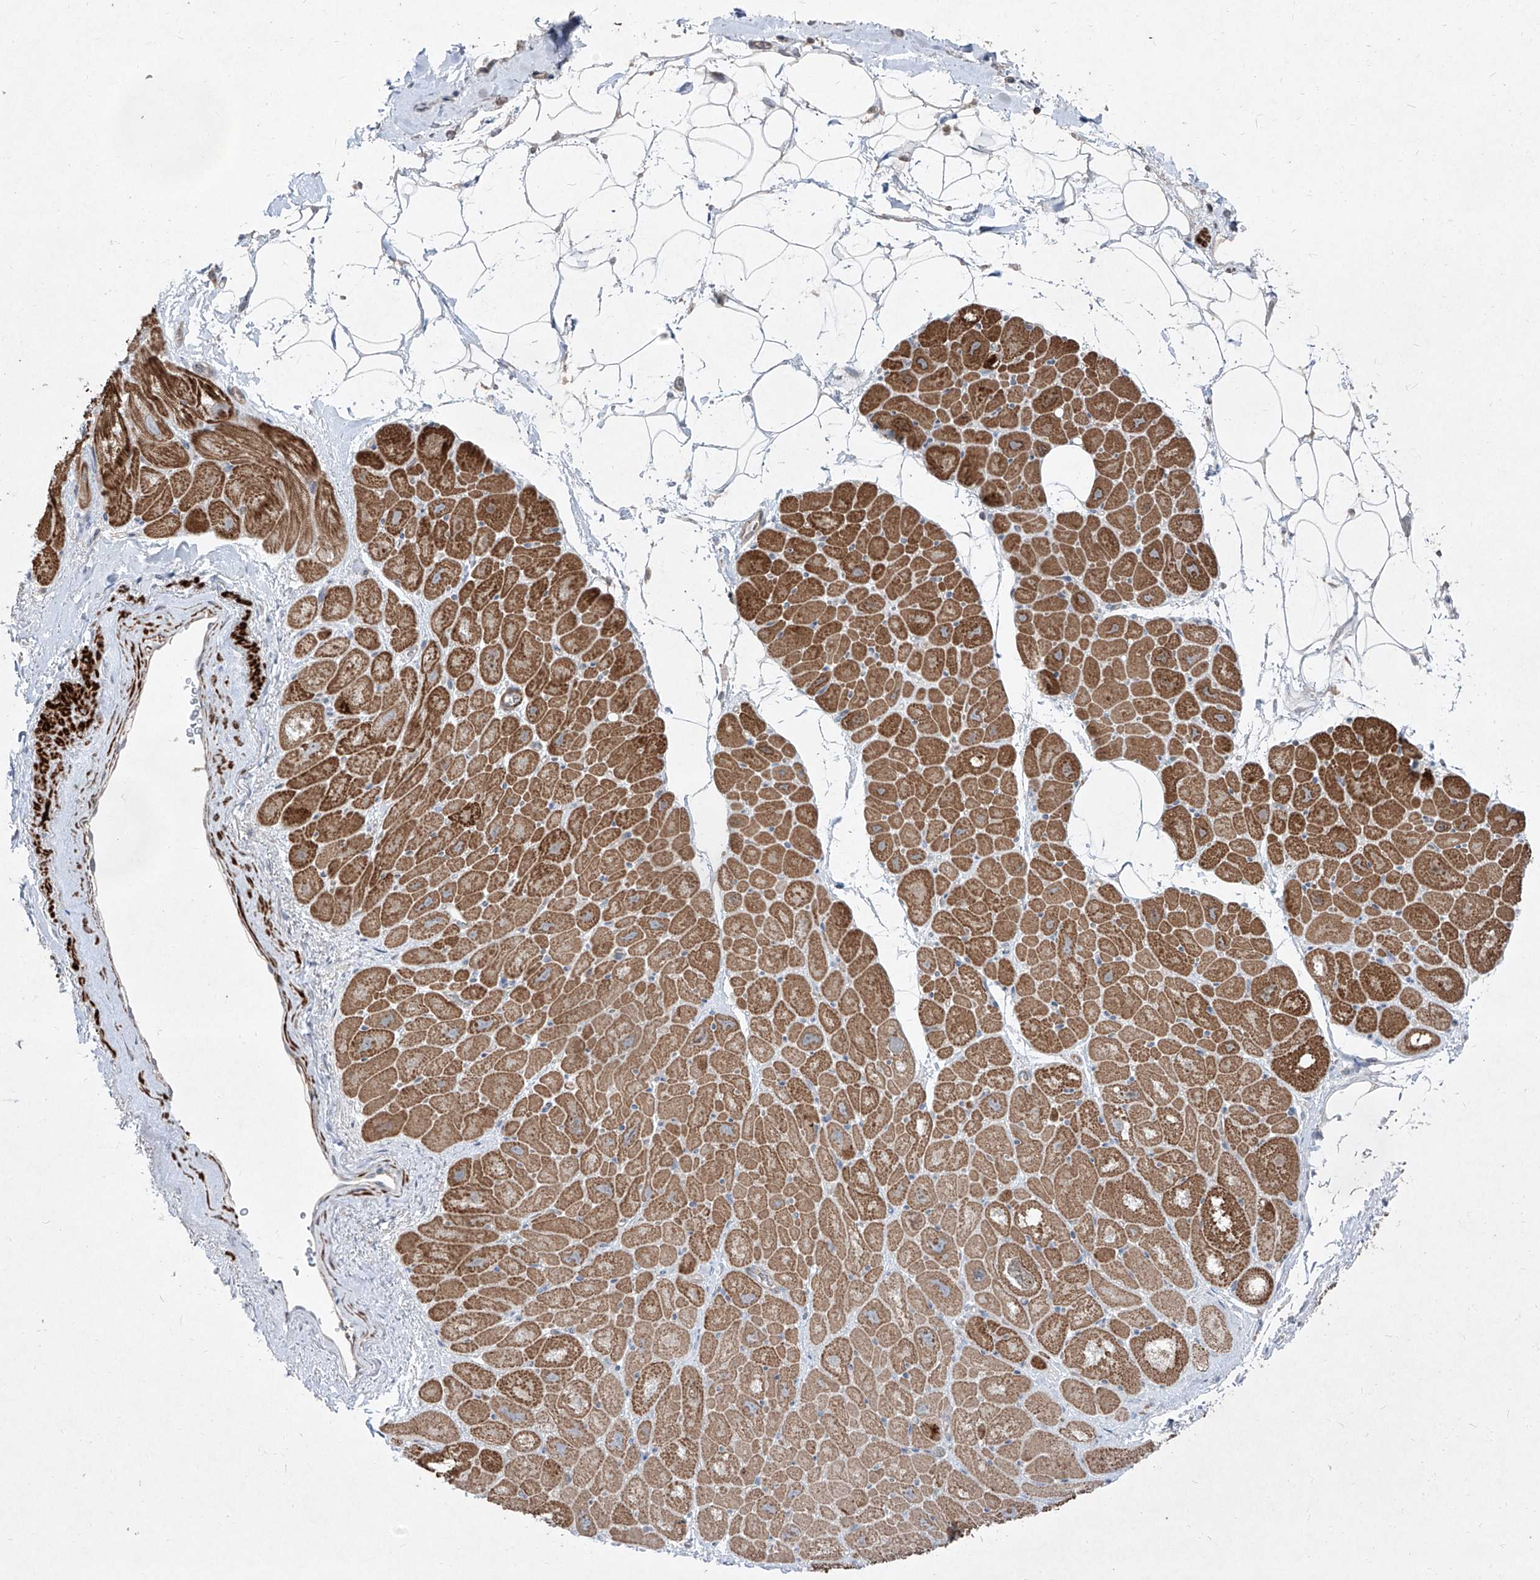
{"staining": {"intensity": "moderate", "quantity": ">75%", "location": "cytoplasmic/membranous"}, "tissue": "heart muscle", "cell_type": "Cardiomyocytes", "image_type": "normal", "snomed": [{"axis": "morphology", "description": "Normal tissue, NOS"}, {"axis": "topography", "description": "Heart"}], "caption": "This photomicrograph demonstrates immunohistochemistry staining of benign human heart muscle, with medium moderate cytoplasmic/membranous positivity in about >75% of cardiomyocytes.", "gene": "UFD1", "patient": {"sex": "male", "age": 50}}